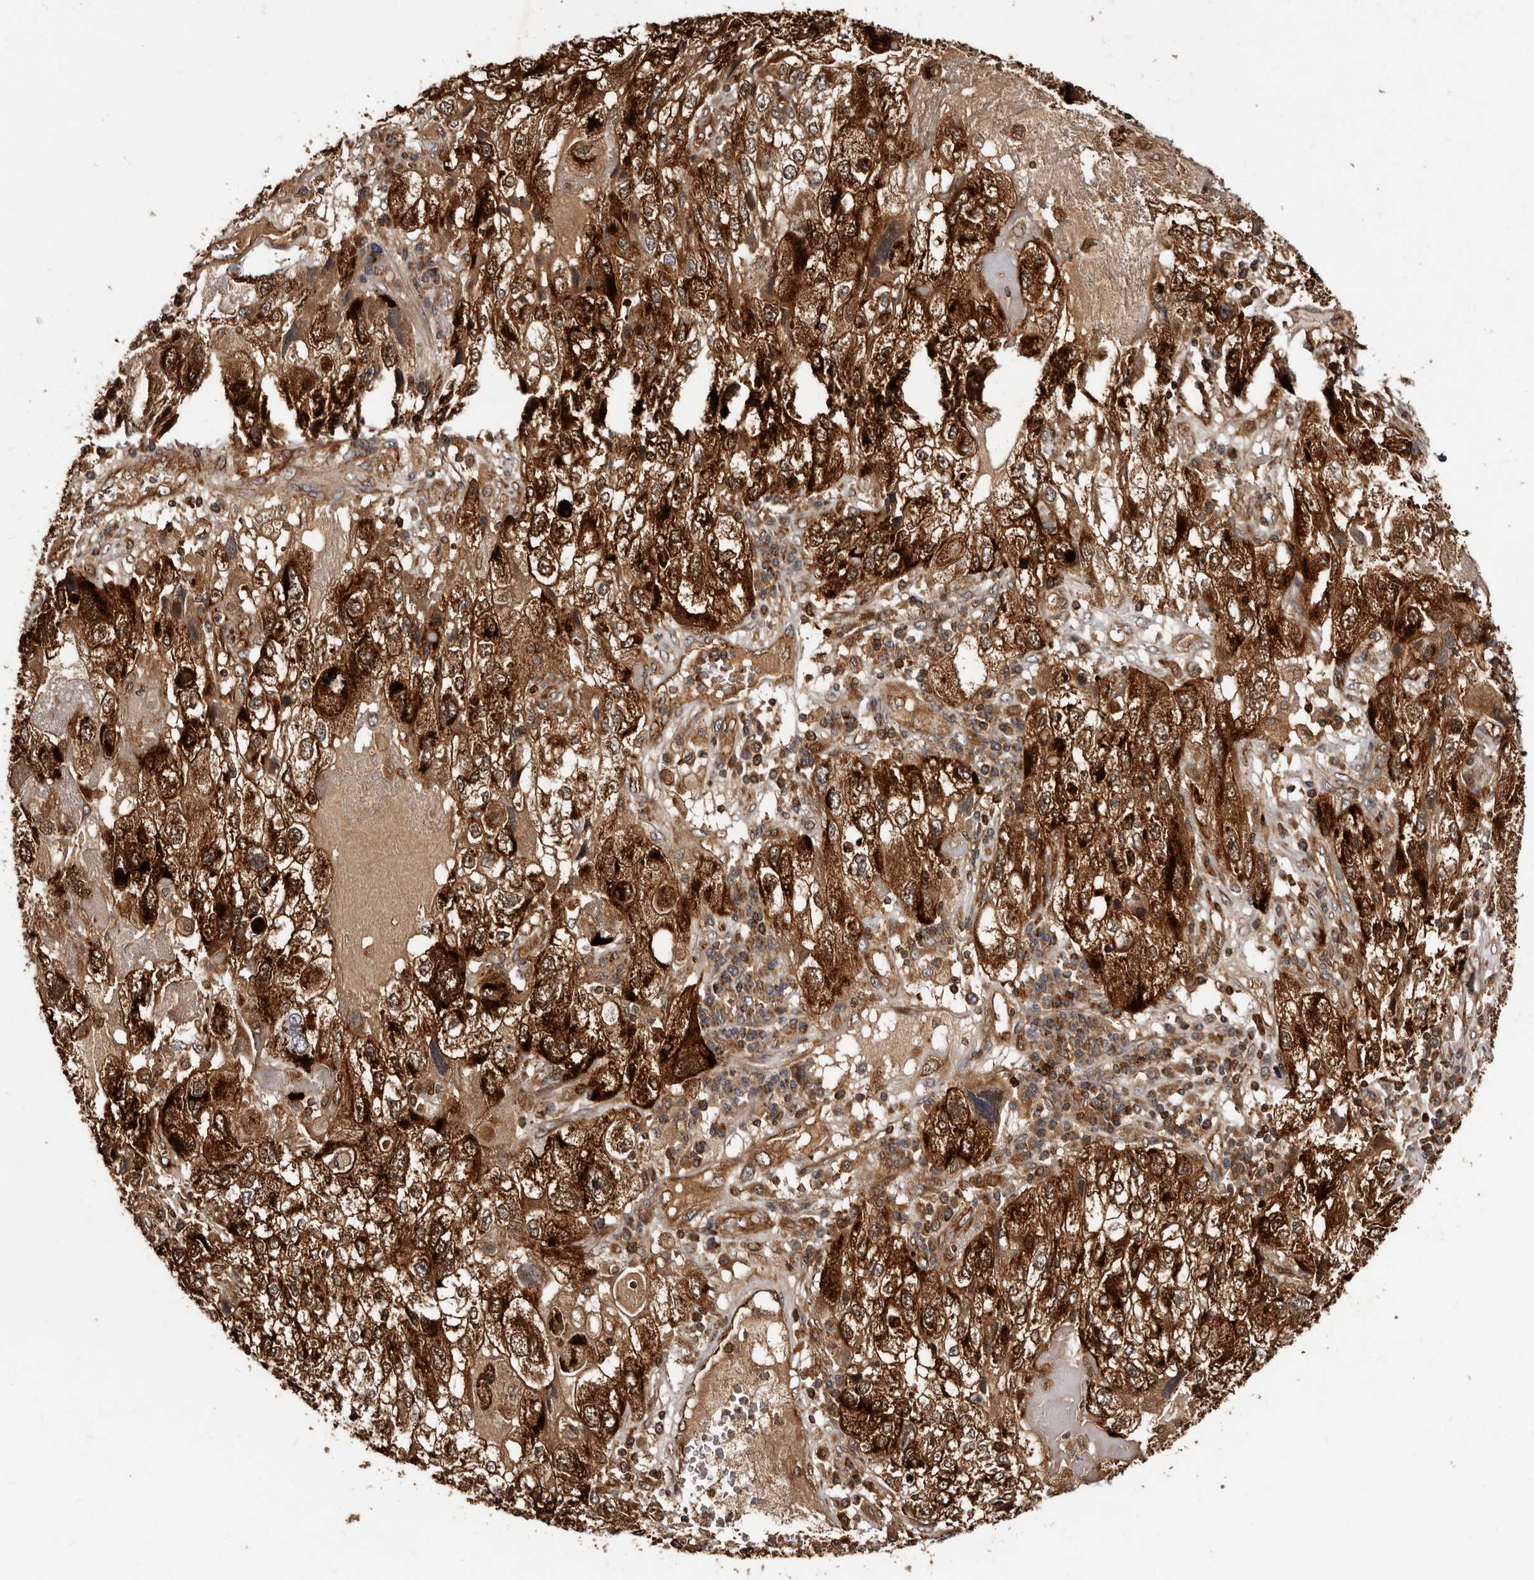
{"staining": {"intensity": "strong", "quantity": ">75%", "location": "cytoplasmic/membranous"}, "tissue": "endometrial cancer", "cell_type": "Tumor cells", "image_type": "cancer", "snomed": [{"axis": "morphology", "description": "Adenocarcinoma, NOS"}, {"axis": "topography", "description": "Endometrium"}], "caption": "Protein expression analysis of human endometrial cancer (adenocarcinoma) reveals strong cytoplasmic/membranous staining in approximately >75% of tumor cells.", "gene": "BAX", "patient": {"sex": "female", "age": 49}}